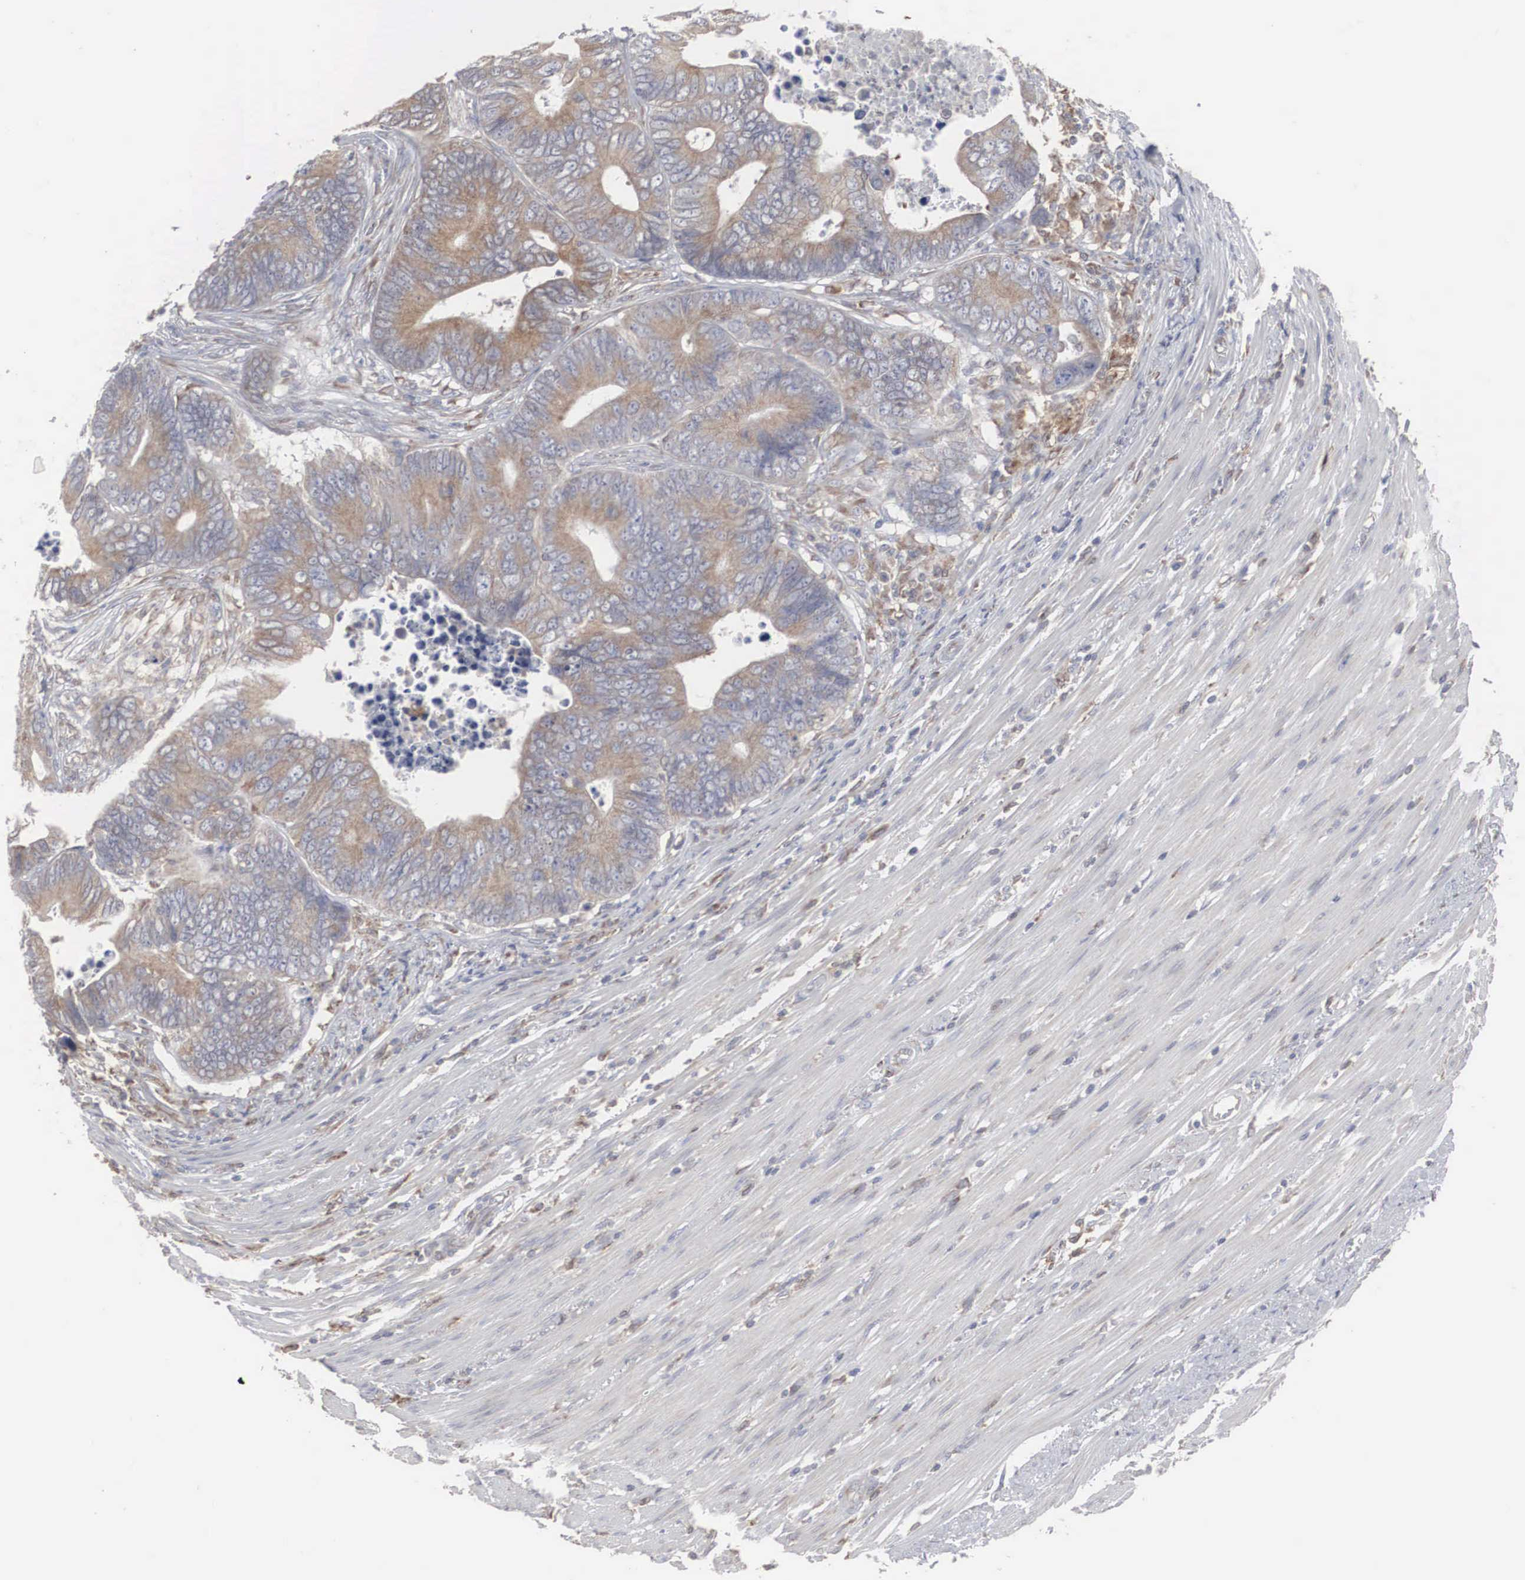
{"staining": {"intensity": "strong", "quantity": "25%-75%", "location": "cytoplasmic/membranous"}, "tissue": "colorectal cancer", "cell_type": "Tumor cells", "image_type": "cancer", "snomed": [{"axis": "morphology", "description": "Adenocarcinoma, NOS"}, {"axis": "topography", "description": "Colon"}], "caption": "Immunohistochemical staining of human adenocarcinoma (colorectal) displays strong cytoplasmic/membranous protein positivity in about 25%-75% of tumor cells. (brown staining indicates protein expression, while blue staining denotes nuclei).", "gene": "MIA2", "patient": {"sex": "female", "age": 78}}